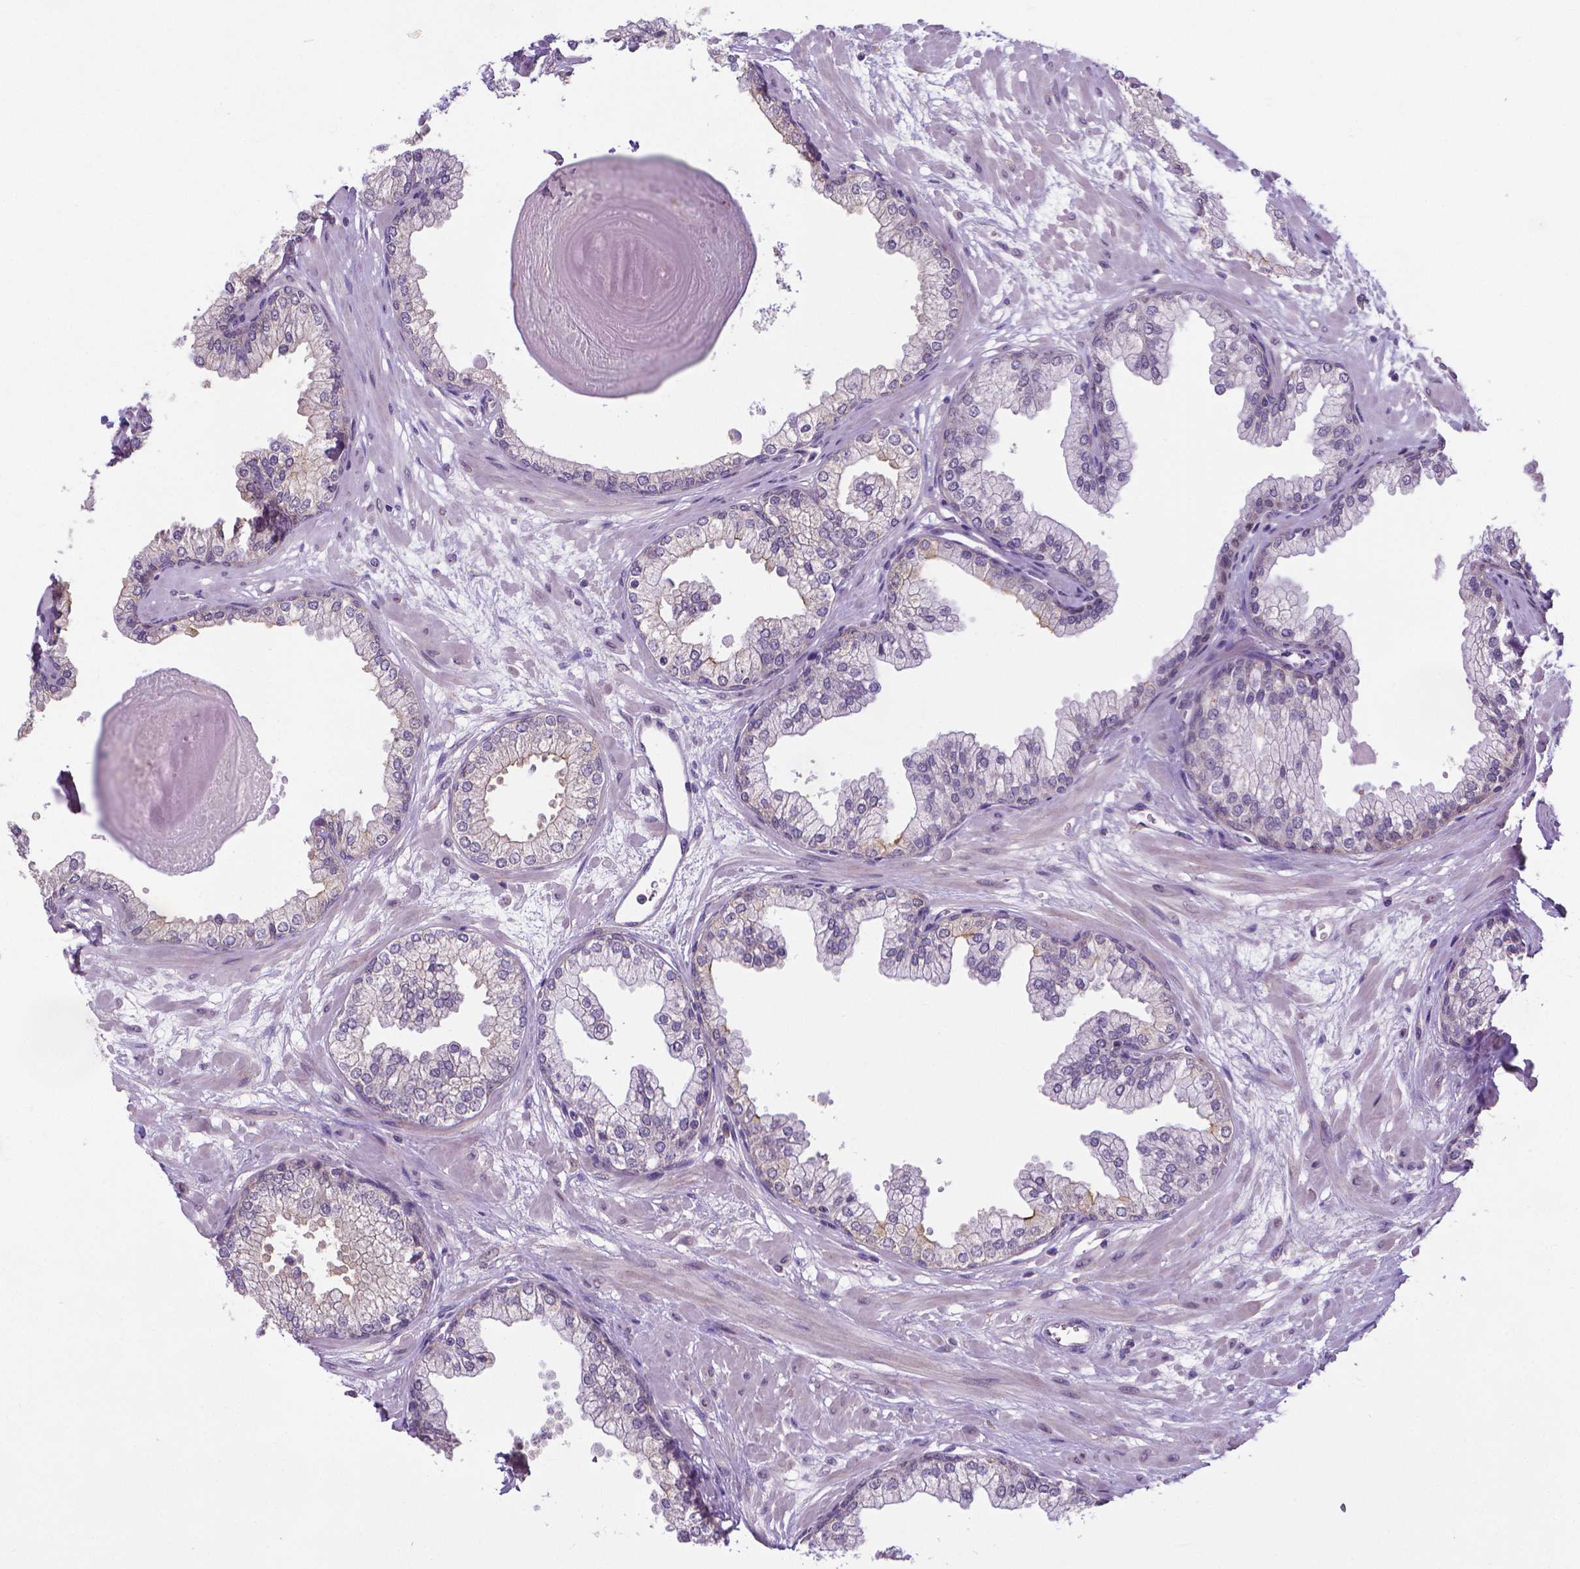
{"staining": {"intensity": "weak", "quantity": "25%-75%", "location": "cytoplasmic/membranous"}, "tissue": "prostate", "cell_type": "Glandular cells", "image_type": "normal", "snomed": [{"axis": "morphology", "description": "Normal tissue, NOS"}, {"axis": "topography", "description": "Prostate"}, {"axis": "topography", "description": "Peripheral nerve tissue"}], "caption": "The image demonstrates a brown stain indicating the presence of a protein in the cytoplasmic/membranous of glandular cells in prostate. The staining was performed using DAB, with brown indicating positive protein expression. Nuclei are stained blue with hematoxylin.", "gene": "GPR63", "patient": {"sex": "male", "age": 61}}